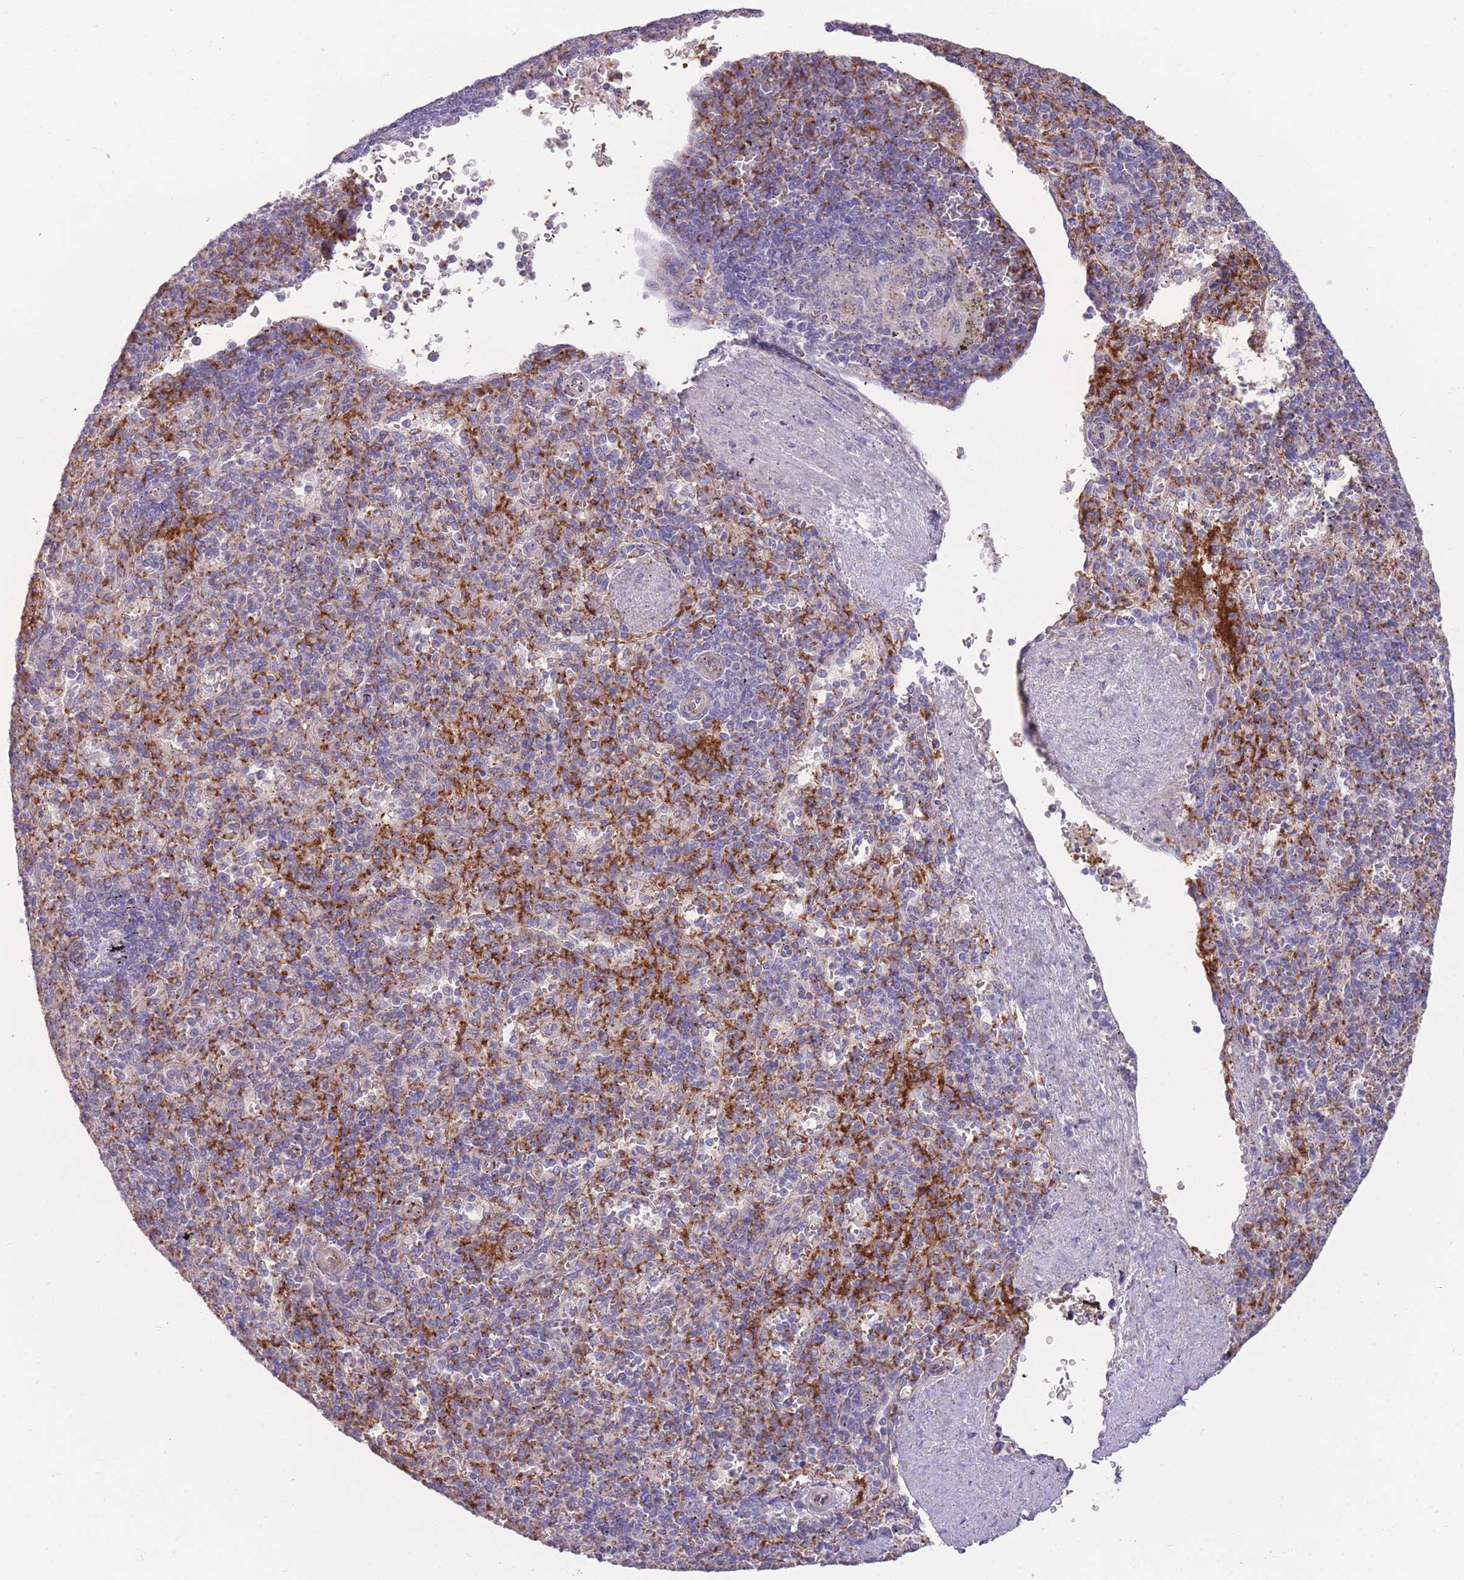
{"staining": {"intensity": "strong", "quantity": "<25%", "location": "cytoplasmic/membranous"}, "tissue": "spleen", "cell_type": "Cells in red pulp", "image_type": "normal", "snomed": [{"axis": "morphology", "description": "Normal tissue, NOS"}, {"axis": "topography", "description": "Spleen"}], "caption": "The image displays staining of unremarkable spleen, revealing strong cytoplasmic/membranous protein expression (brown color) within cells in red pulp. Ihc stains the protein of interest in brown and the nuclei are stained blue.", "gene": "RGS11", "patient": {"sex": "male", "age": 82}}